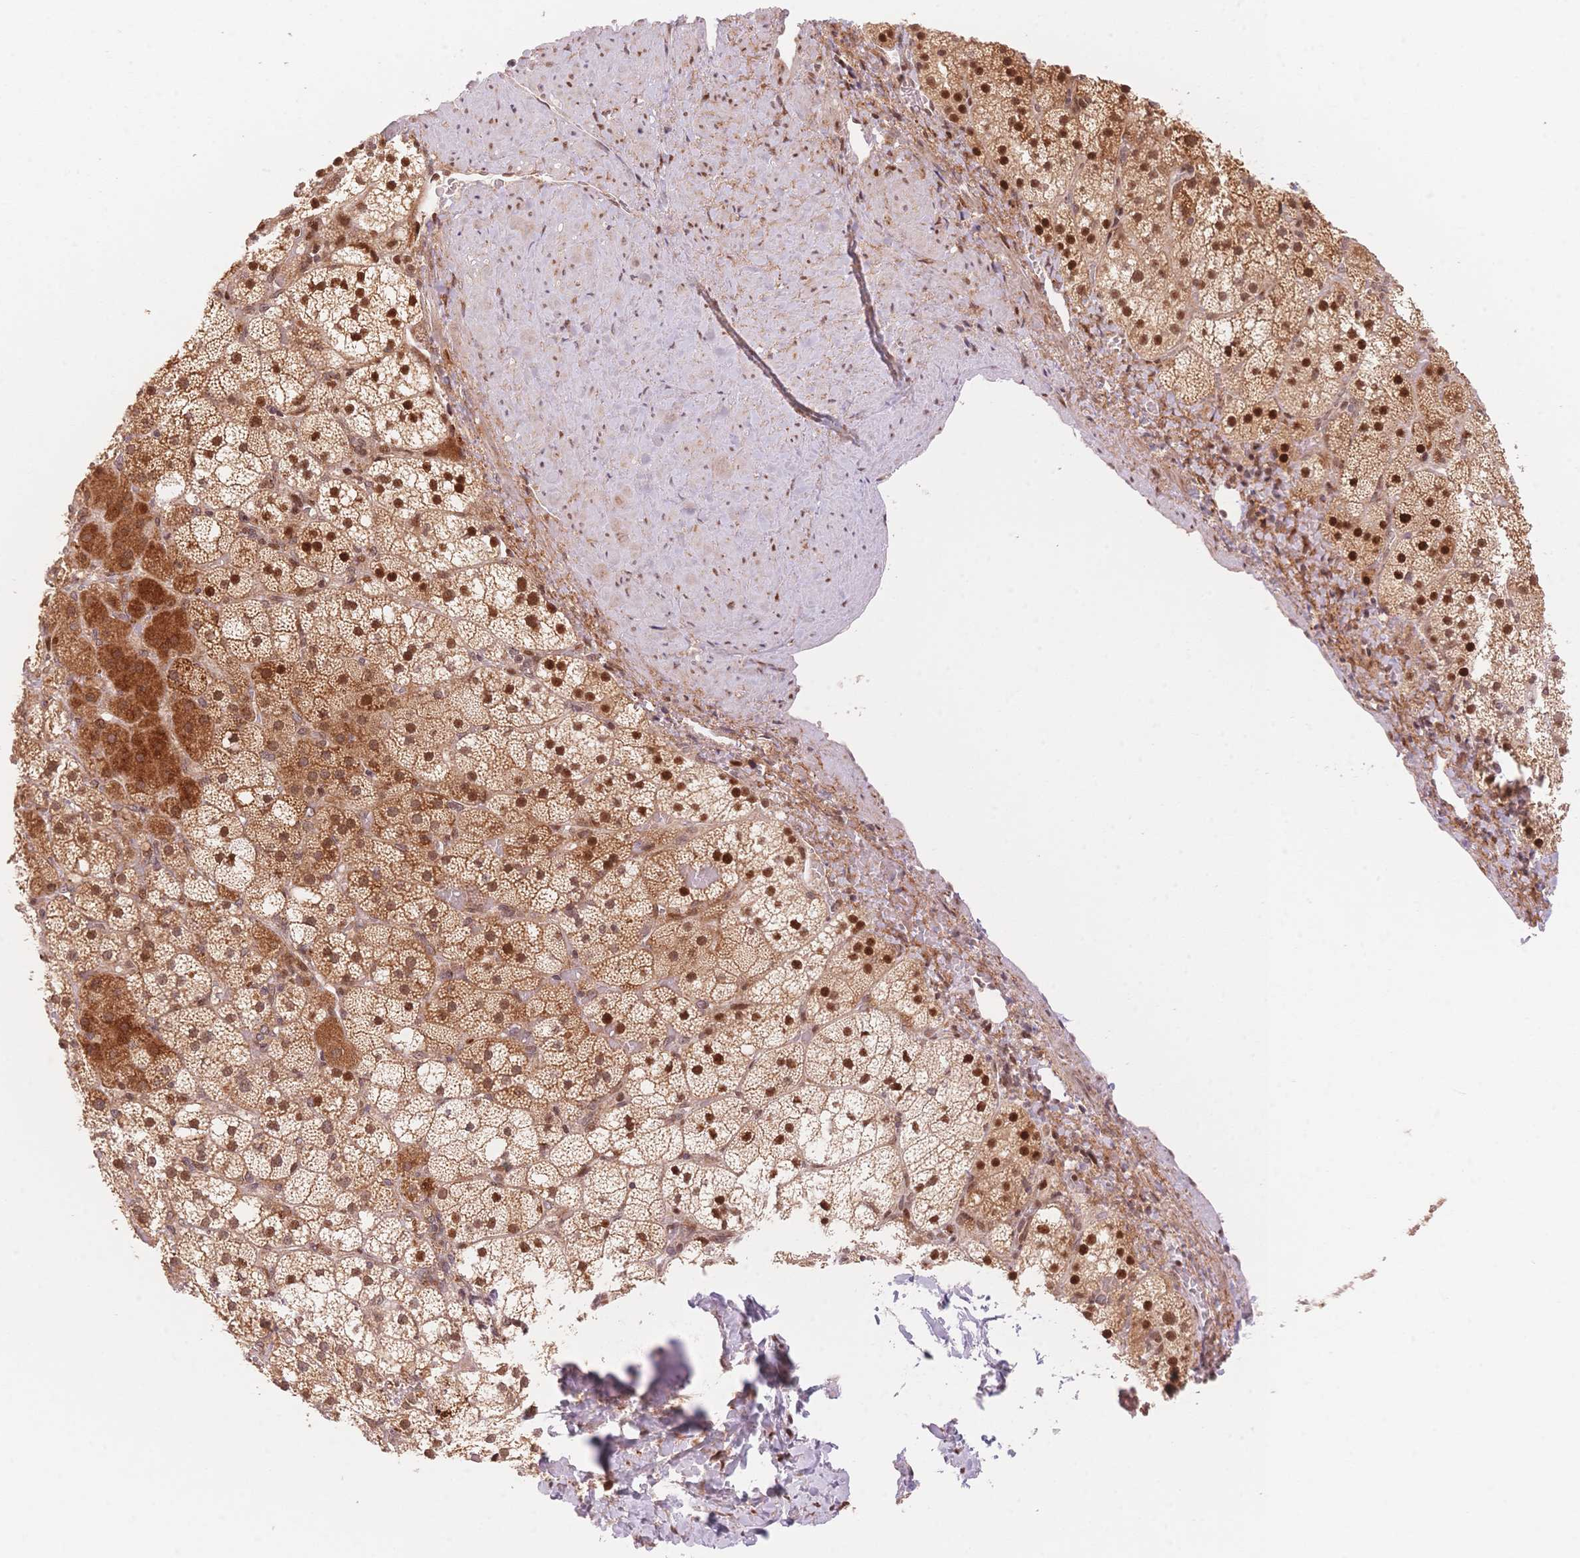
{"staining": {"intensity": "strong", "quantity": "25%-75%", "location": "cytoplasmic/membranous,nuclear"}, "tissue": "adrenal gland", "cell_type": "Glandular cells", "image_type": "normal", "snomed": [{"axis": "morphology", "description": "Normal tissue, NOS"}, {"axis": "topography", "description": "Adrenal gland"}], "caption": "IHC staining of normal adrenal gland, which demonstrates high levels of strong cytoplasmic/membranous,nuclear staining in approximately 25%-75% of glandular cells indicating strong cytoplasmic/membranous,nuclear protein positivity. The staining was performed using DAB (brown) for protein detection and nuclei were counterstained in hematoxylin (blue).", "gene": "STK39", "patient": {"sex": "male", "age": 53}}